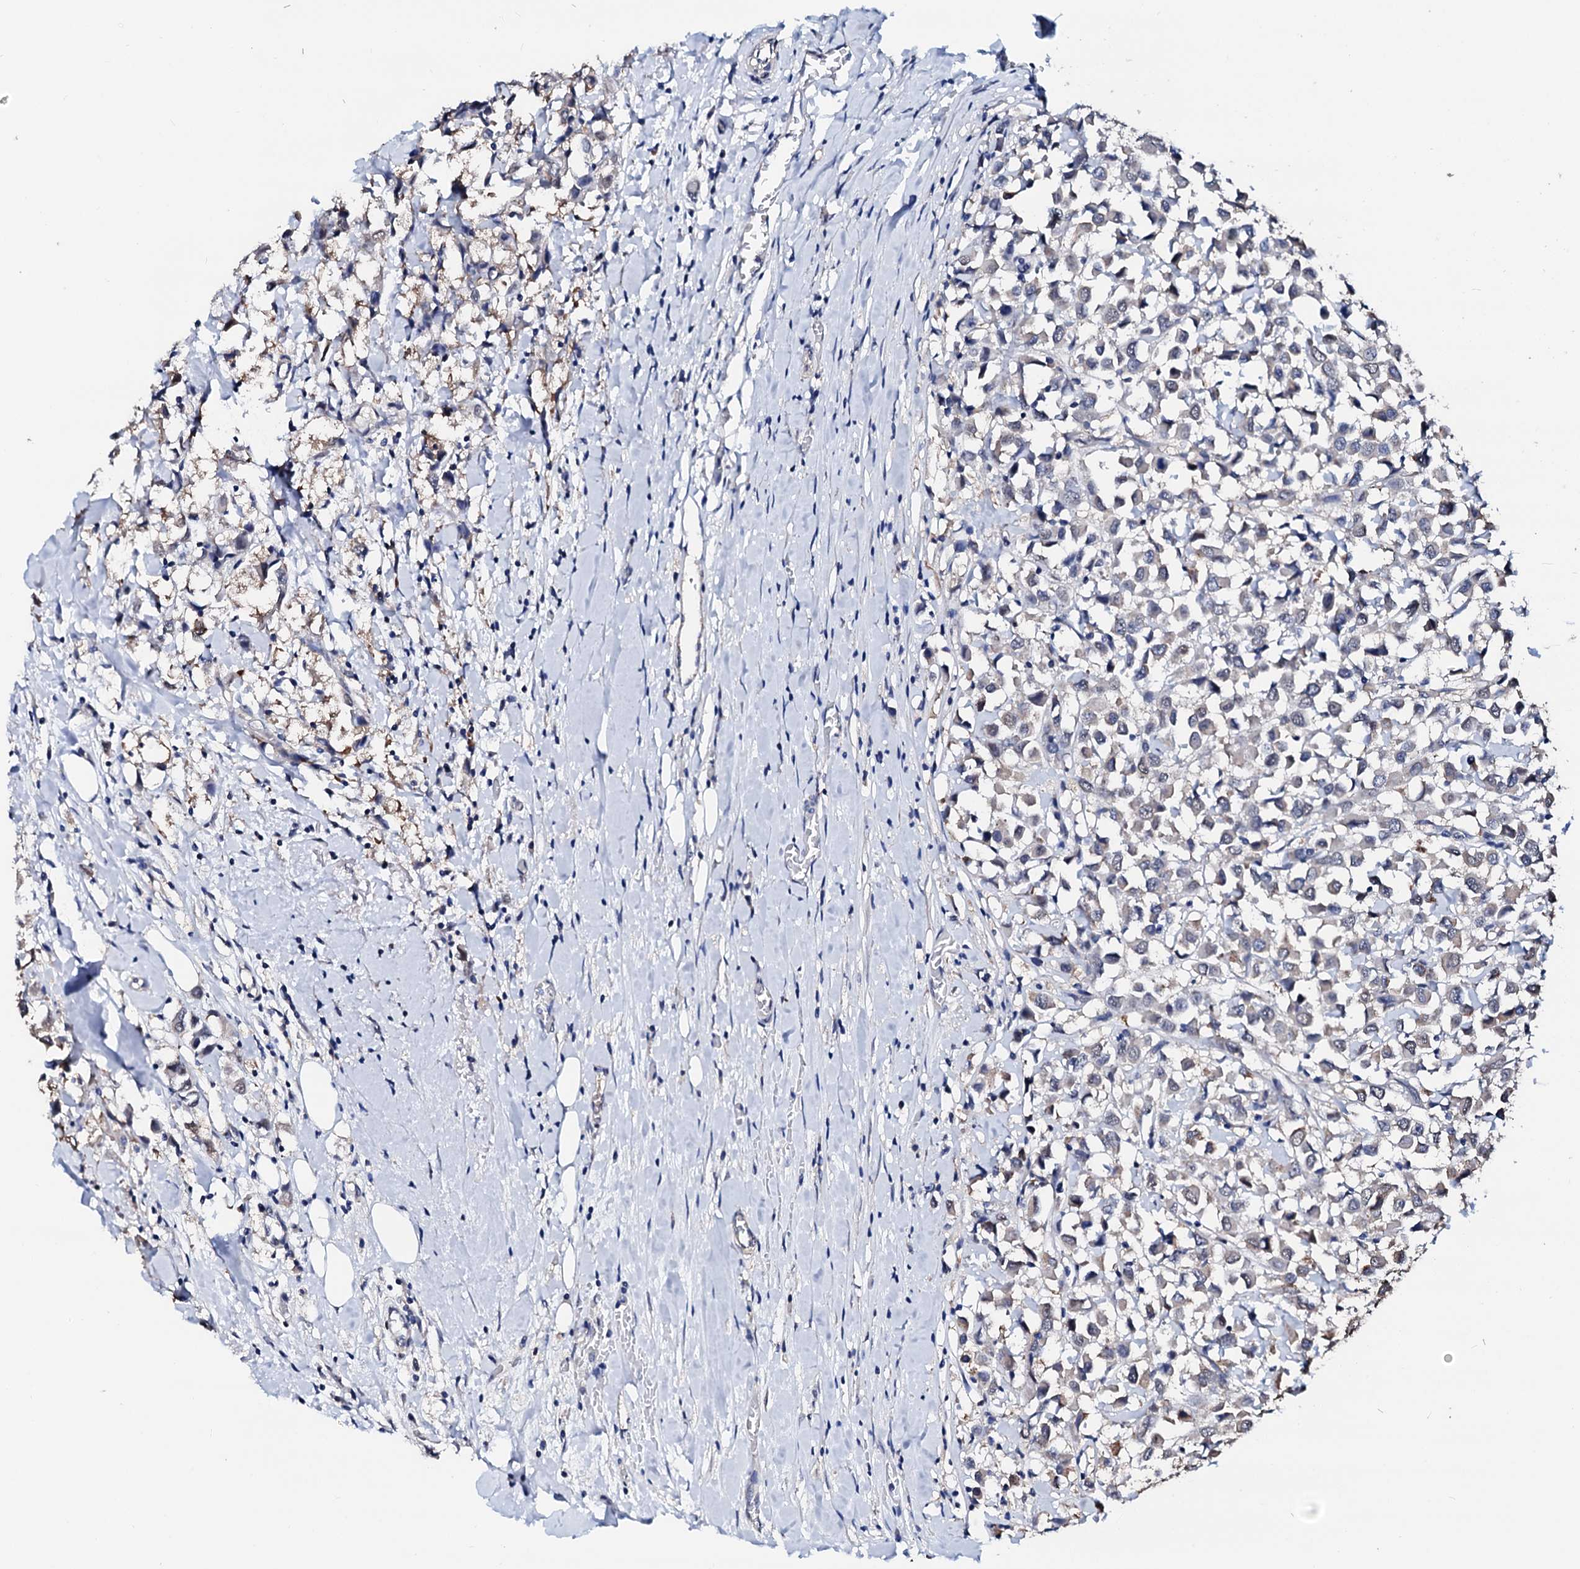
{"staining": {"intensity": "negative", "quantity": "none", "location": "none"}, "tissue": "breast cancer", "cell_type": "Tumor cells", "image_type": "cancer", "snomed": [{"axis": "morphology", "description": "Duct carcinoma"}, {"axis": "topography", "description": "Breast"}], "caption": "IHC photomicrograph of neoplastic tissue: intraductal carcinoma (breast) stained with DAB shows no significant protein expression in tumor cells.", "gene": "CSN2", "patient": {"sex": "female", "age": 61}}